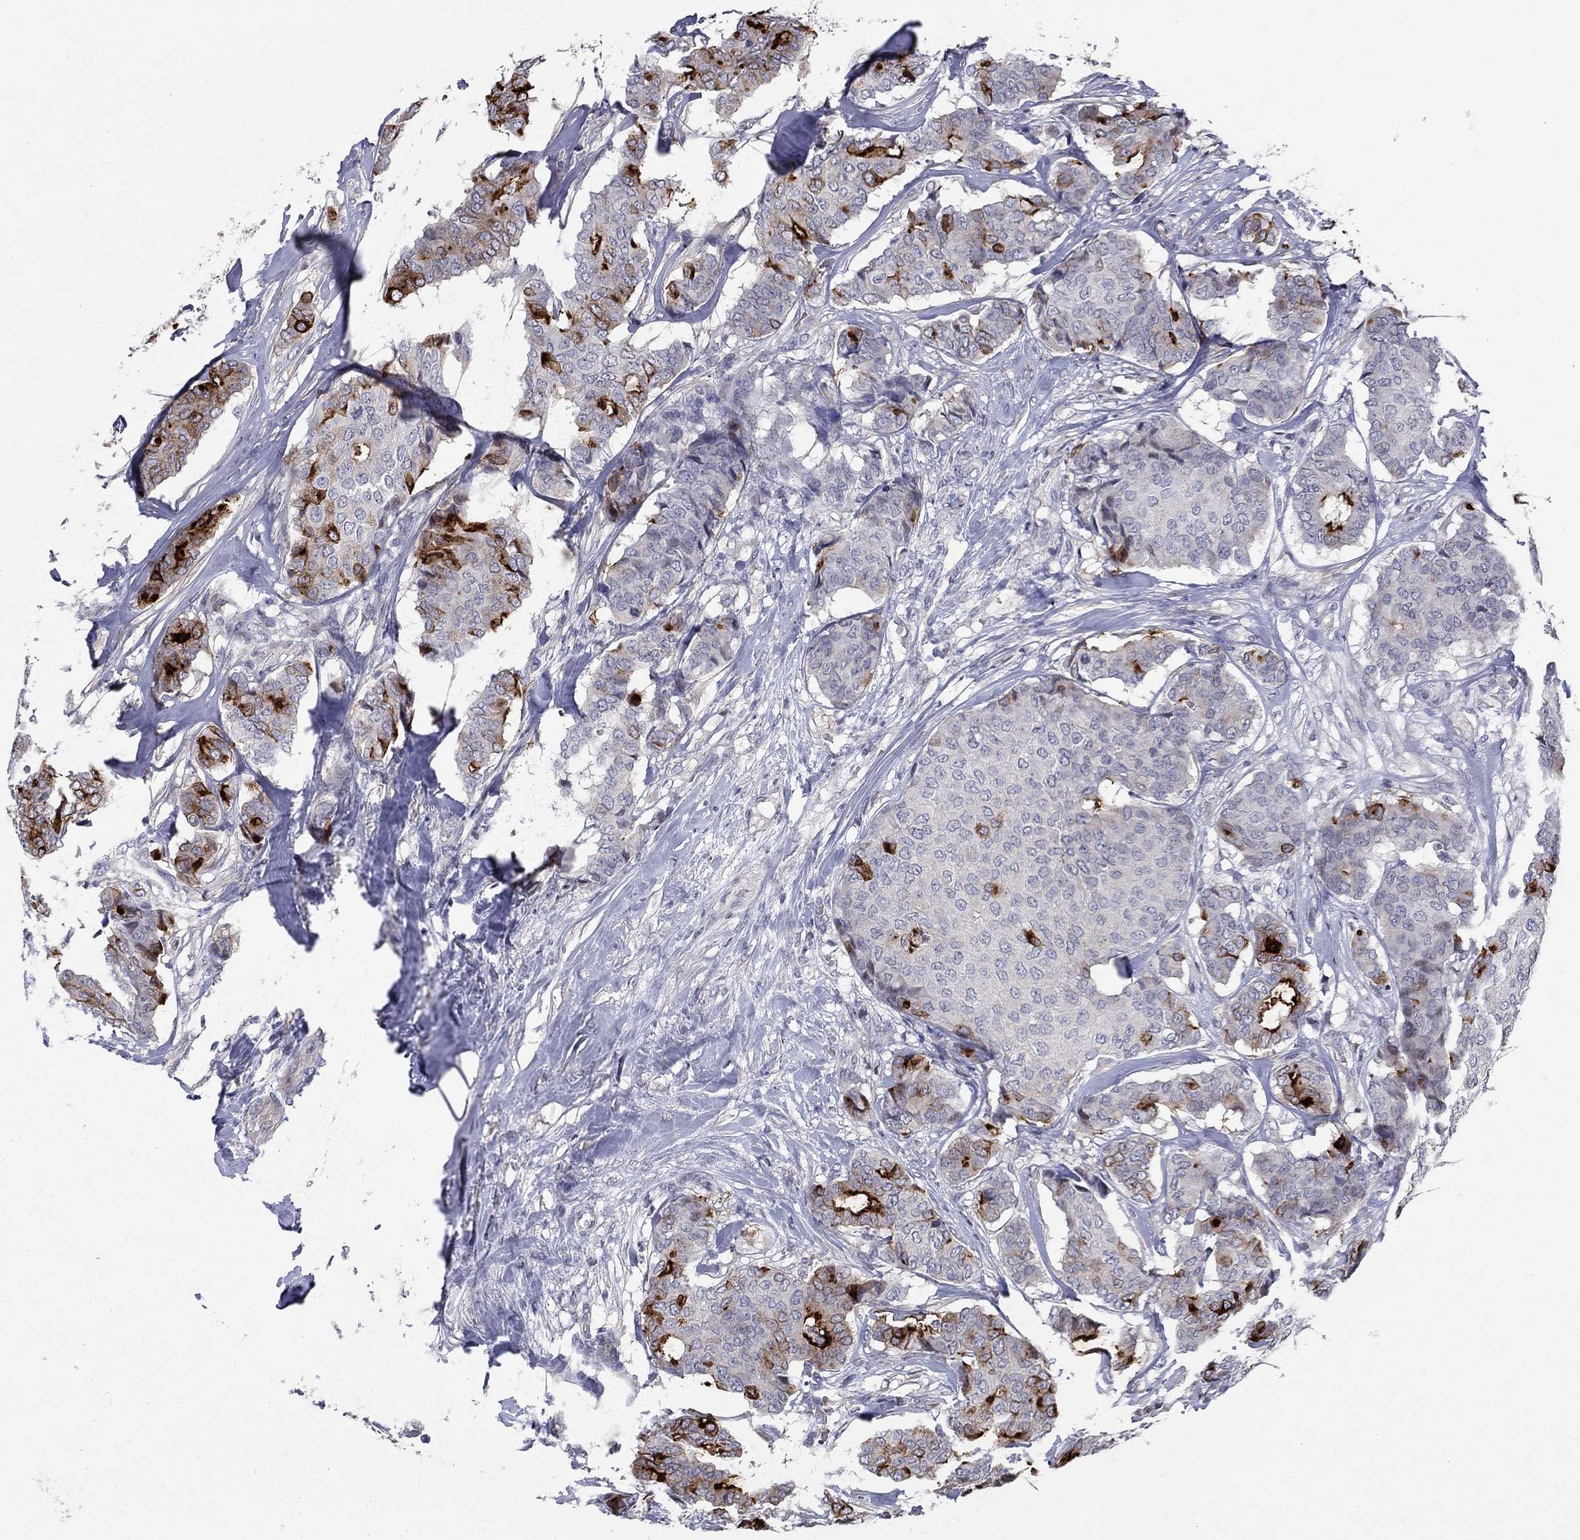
{"staining": {"intensity": "strong", "quantity": "<25%", "location": "cytoplasmic/membranous"}, "tissue": "breast cancer", "cell_type": "Tumor cells", "image_type": "cancer", "snomed": [{"axis": "morphology", "description": "Duct carcinoma"}, {"axis": "topography", "description": "Breast"}], "caption": "Breast cancer (invasive ductal carcinoma) tissue exhibits strong cytoplasmic/membranous expression in approximately <25% of tumor cells, visualized by immunohistochemistry.", "gene": "SLC1A1", "patient": {"sex": "female", "age": 75}}